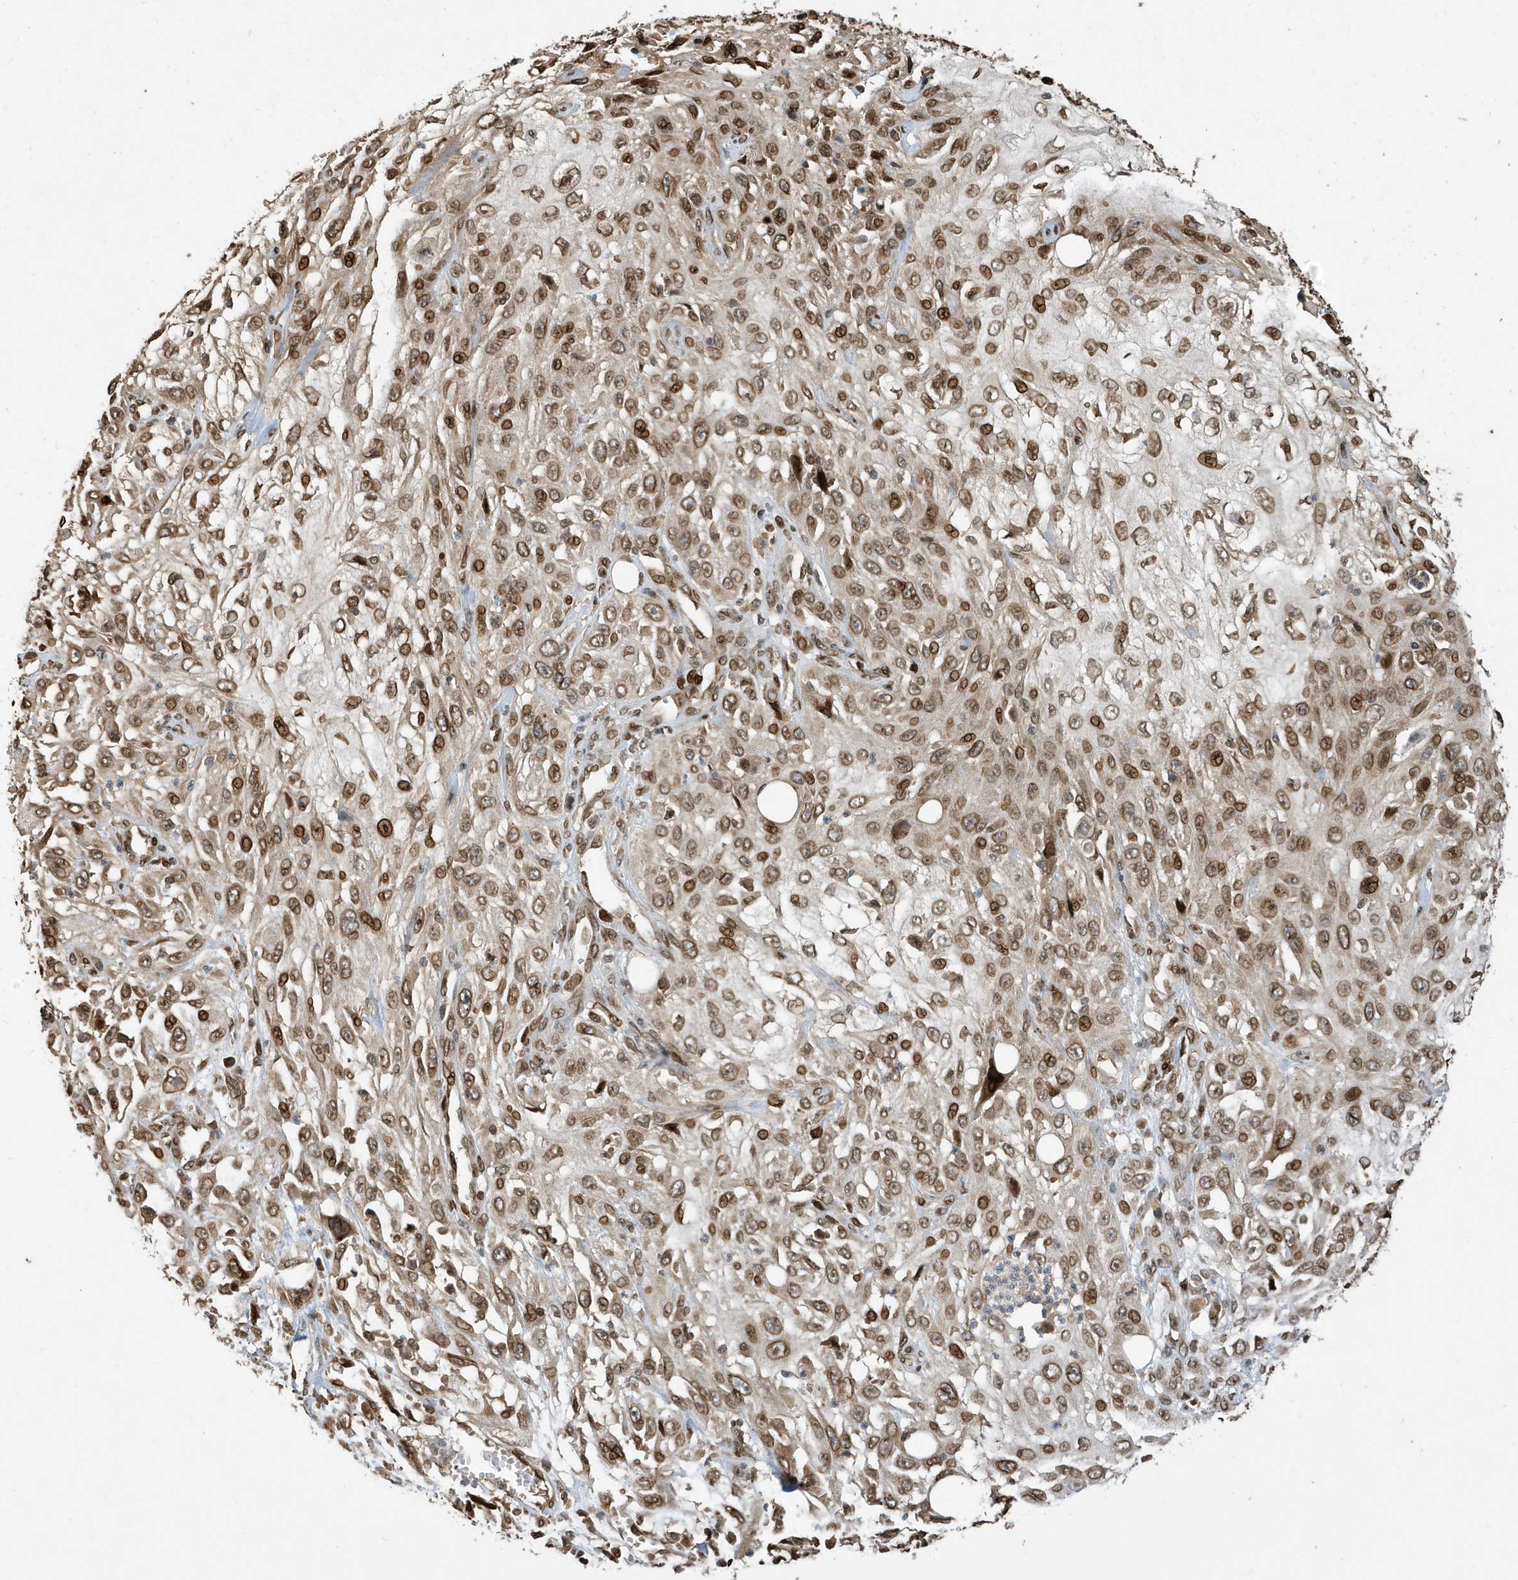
{"staining": {"intensity": "moderate", "quantity": ">75%", "location": "nuclear"}, "tissue": "skin cancer", "cell_type": "Tumor cells", "image_type": "cancer", "snomed": [{"axis": "morphology", "description": "Squamous cell carcinoma, NOS"}, {"axis": "topography", "description": "Skin"}], "caption": "An immunohistochemistry (IHC) image of tumor tissue is shown. Protein staining in brown labels moderate nuclear positivity in skin cancer (squamous cell carcinoma) within tumor cells.", "gene": "DUSP18", "patient": {"sex": "male", "age": 75}}